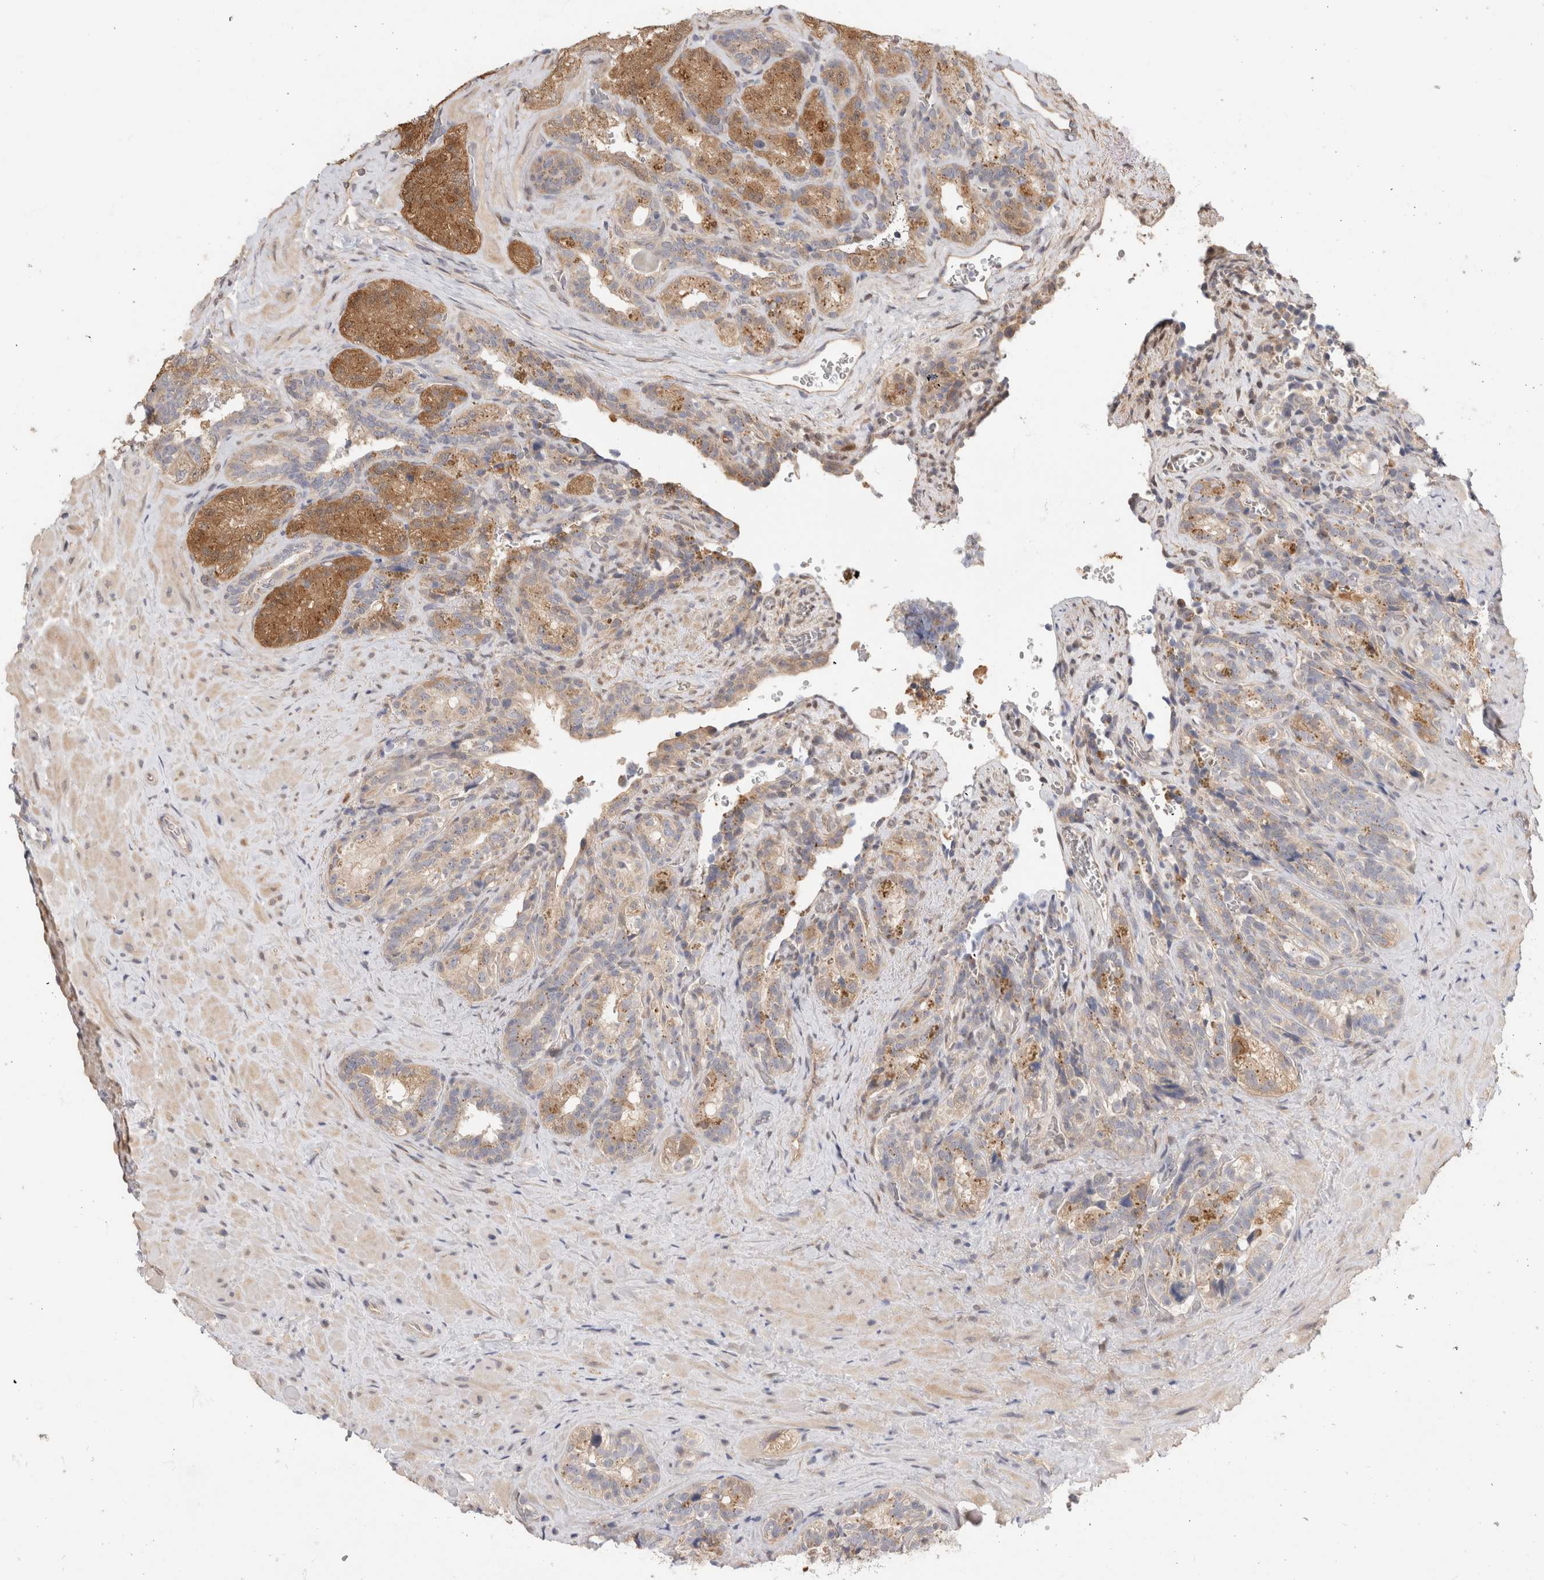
{"staining": {"intensity": "moderate", "quantity": "25%-75%", "location": "cytoplasmic/membranous"}, "tissue": "seminal vesicle", "cell_type": "Glandular cells", "image_type": "normal", "snomed": [{"axis": "morphology", "description": "Normal tissue, NOS"}, {"axis": "topography", "description": "Prostate"}, {"axis": "topography", "description": "Seminal veicle"}], "caption": "This photomicrograph exhibits immunohistochemistry (IHC) staining of normal seminal vesicle, with medium moderate cytoplasmic/membranous staining in approximately 25%-75% of glandular cells.", "gene": "PGM1", "patient": {"sex": "male", "age": 67}}